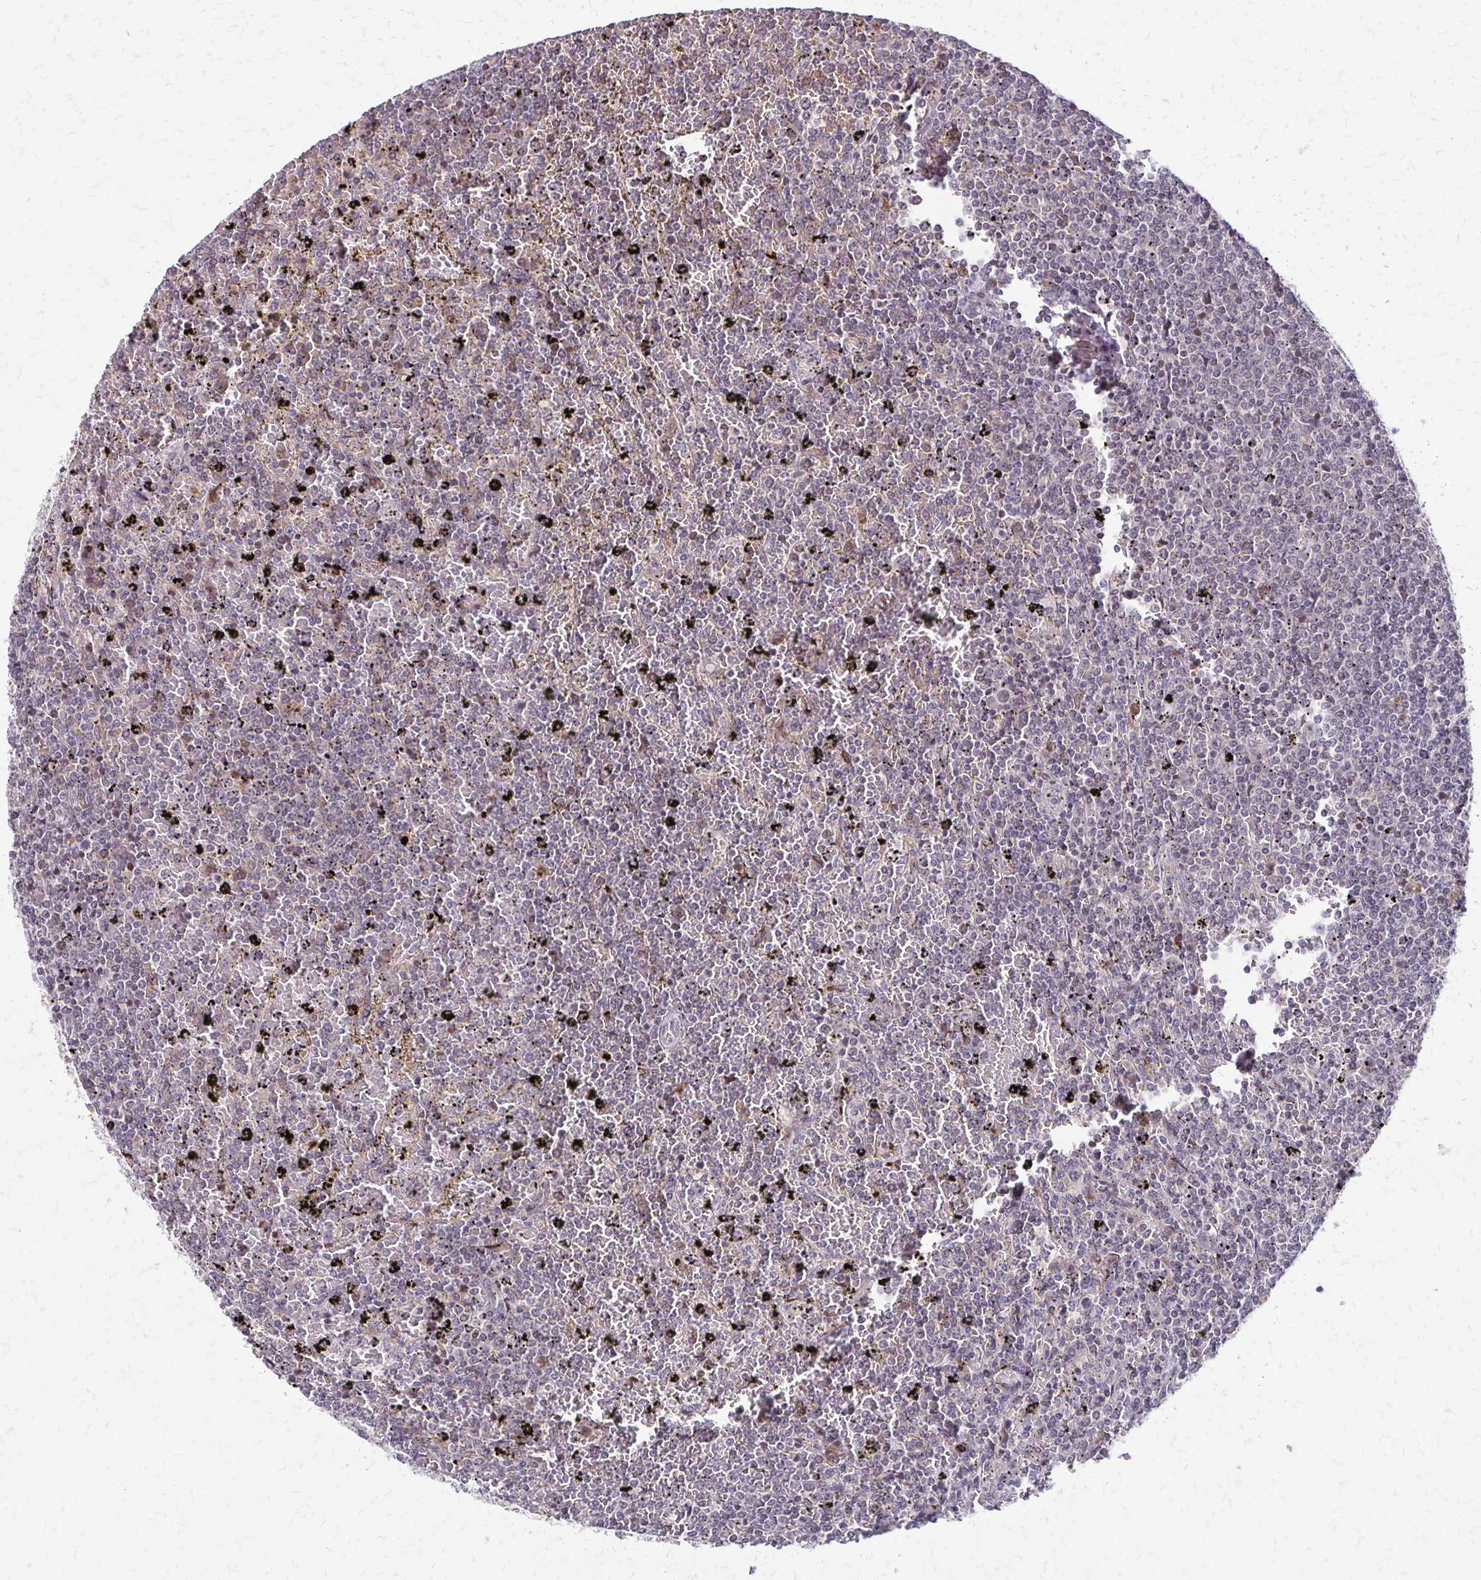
{"staining": {"intensity": "negative", "quantity": "none", "location": "none"}, "tissue": "lymphoma", "cell_type": "Tumor cells", "image_type": "cancer", "snomed": [{"axis": "morphology", "description": "Malignant lymphoma, non-Hodgkin's type, Low grade"}, {"axis": "topography", "description": "Spleen"}], "caption": "Protein analysis of lymphoma demonstrates no significant staining in tumor cells.", "gene": "TRIR", "patient": {"sex": "female", "age": 77}}